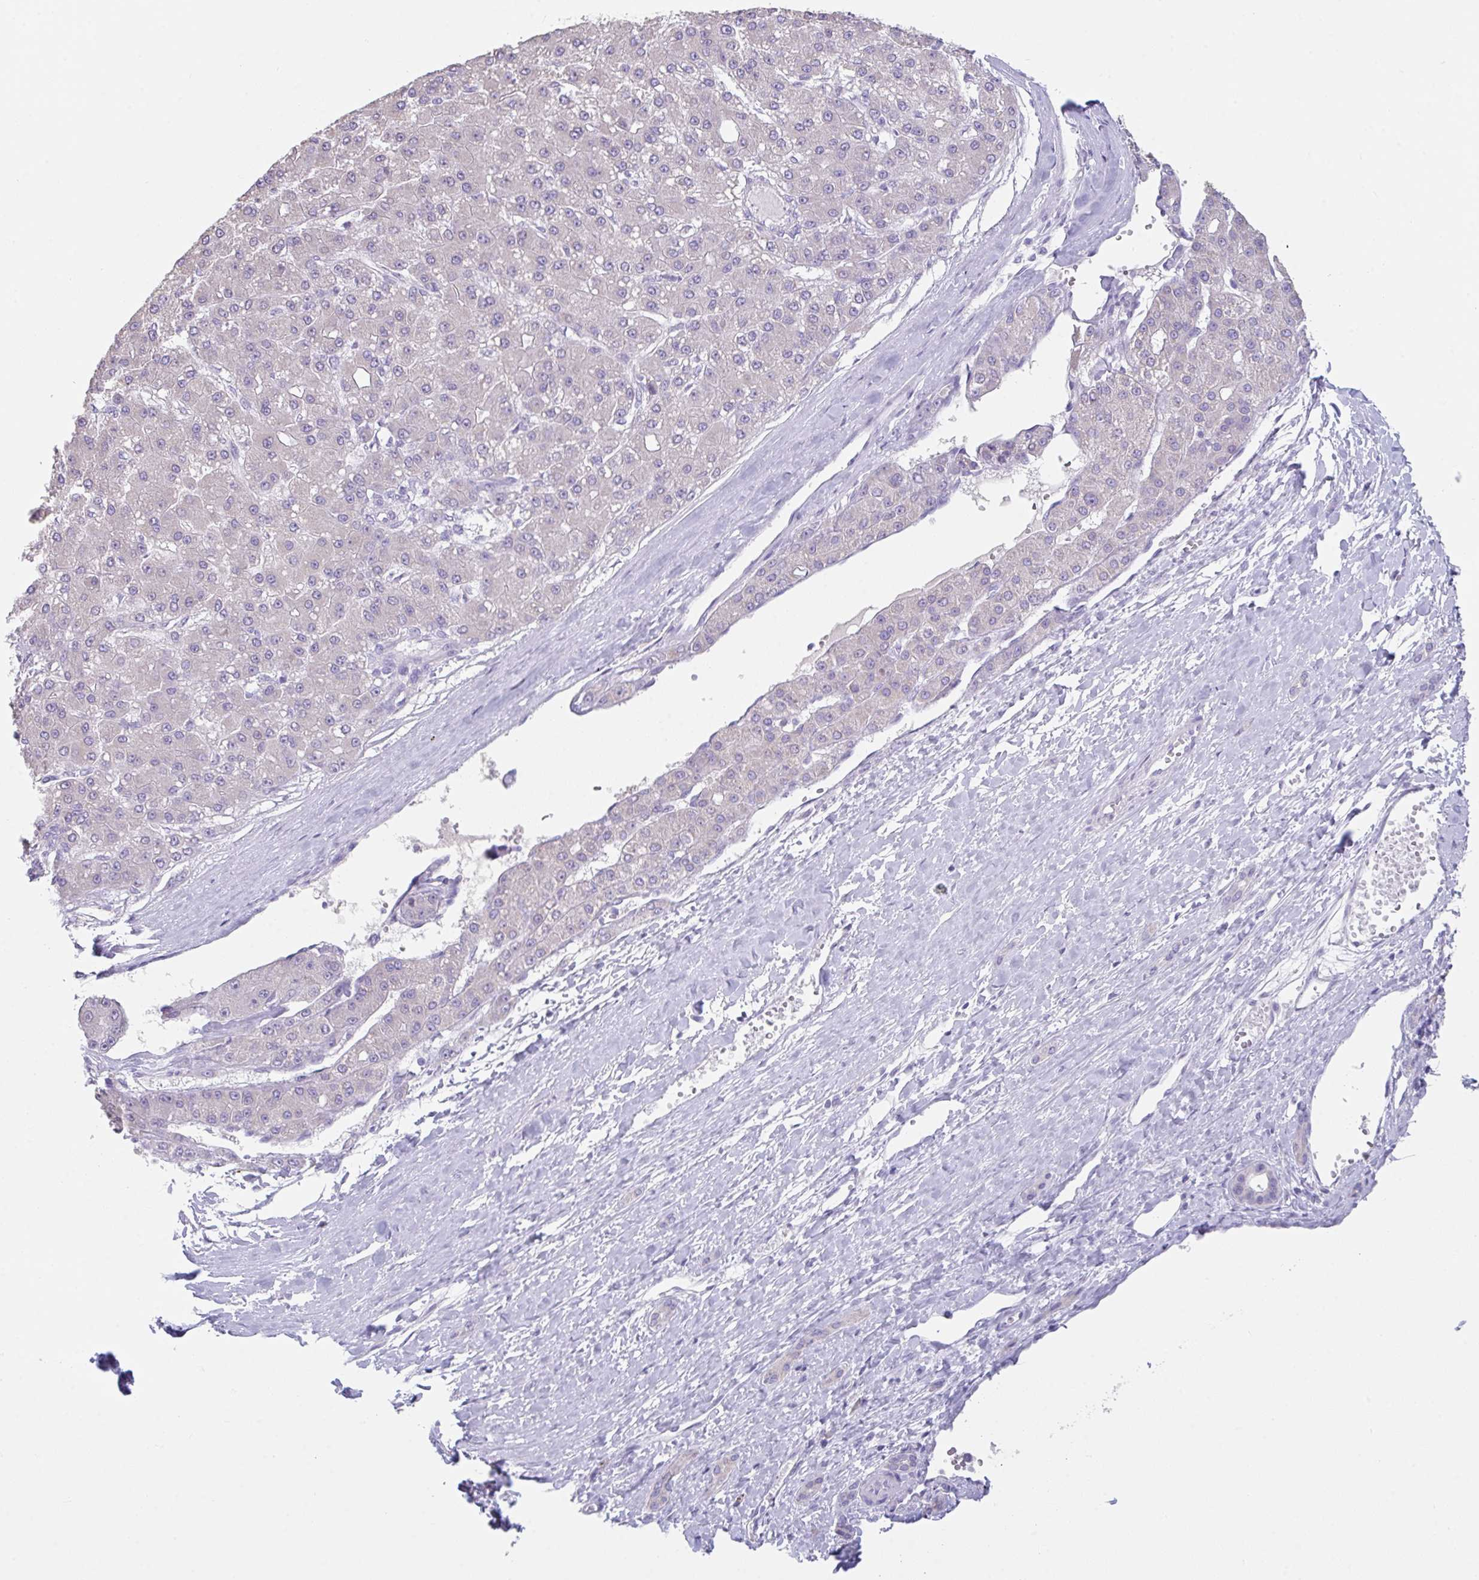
{"staining": {"intensity": "negative", "quantity": "none", "location": "none"}, "tissue": "liver cancer", "cell_type": "Tumor cells", "image_type": "cancer", "snomed": [{"axis": "morphology", "description": "Carcinoma, Hepatocellular, NOS"}, {"axis": "topography", "description": "Liver"}], "caption": "Human liver hepatocellular carcinoma stained for a protein using immunohistochemistry (IHC) displays no staining in tumor cells.", "gene": "SLC44A4", "patient": {"sex": "male", "age": 67}}